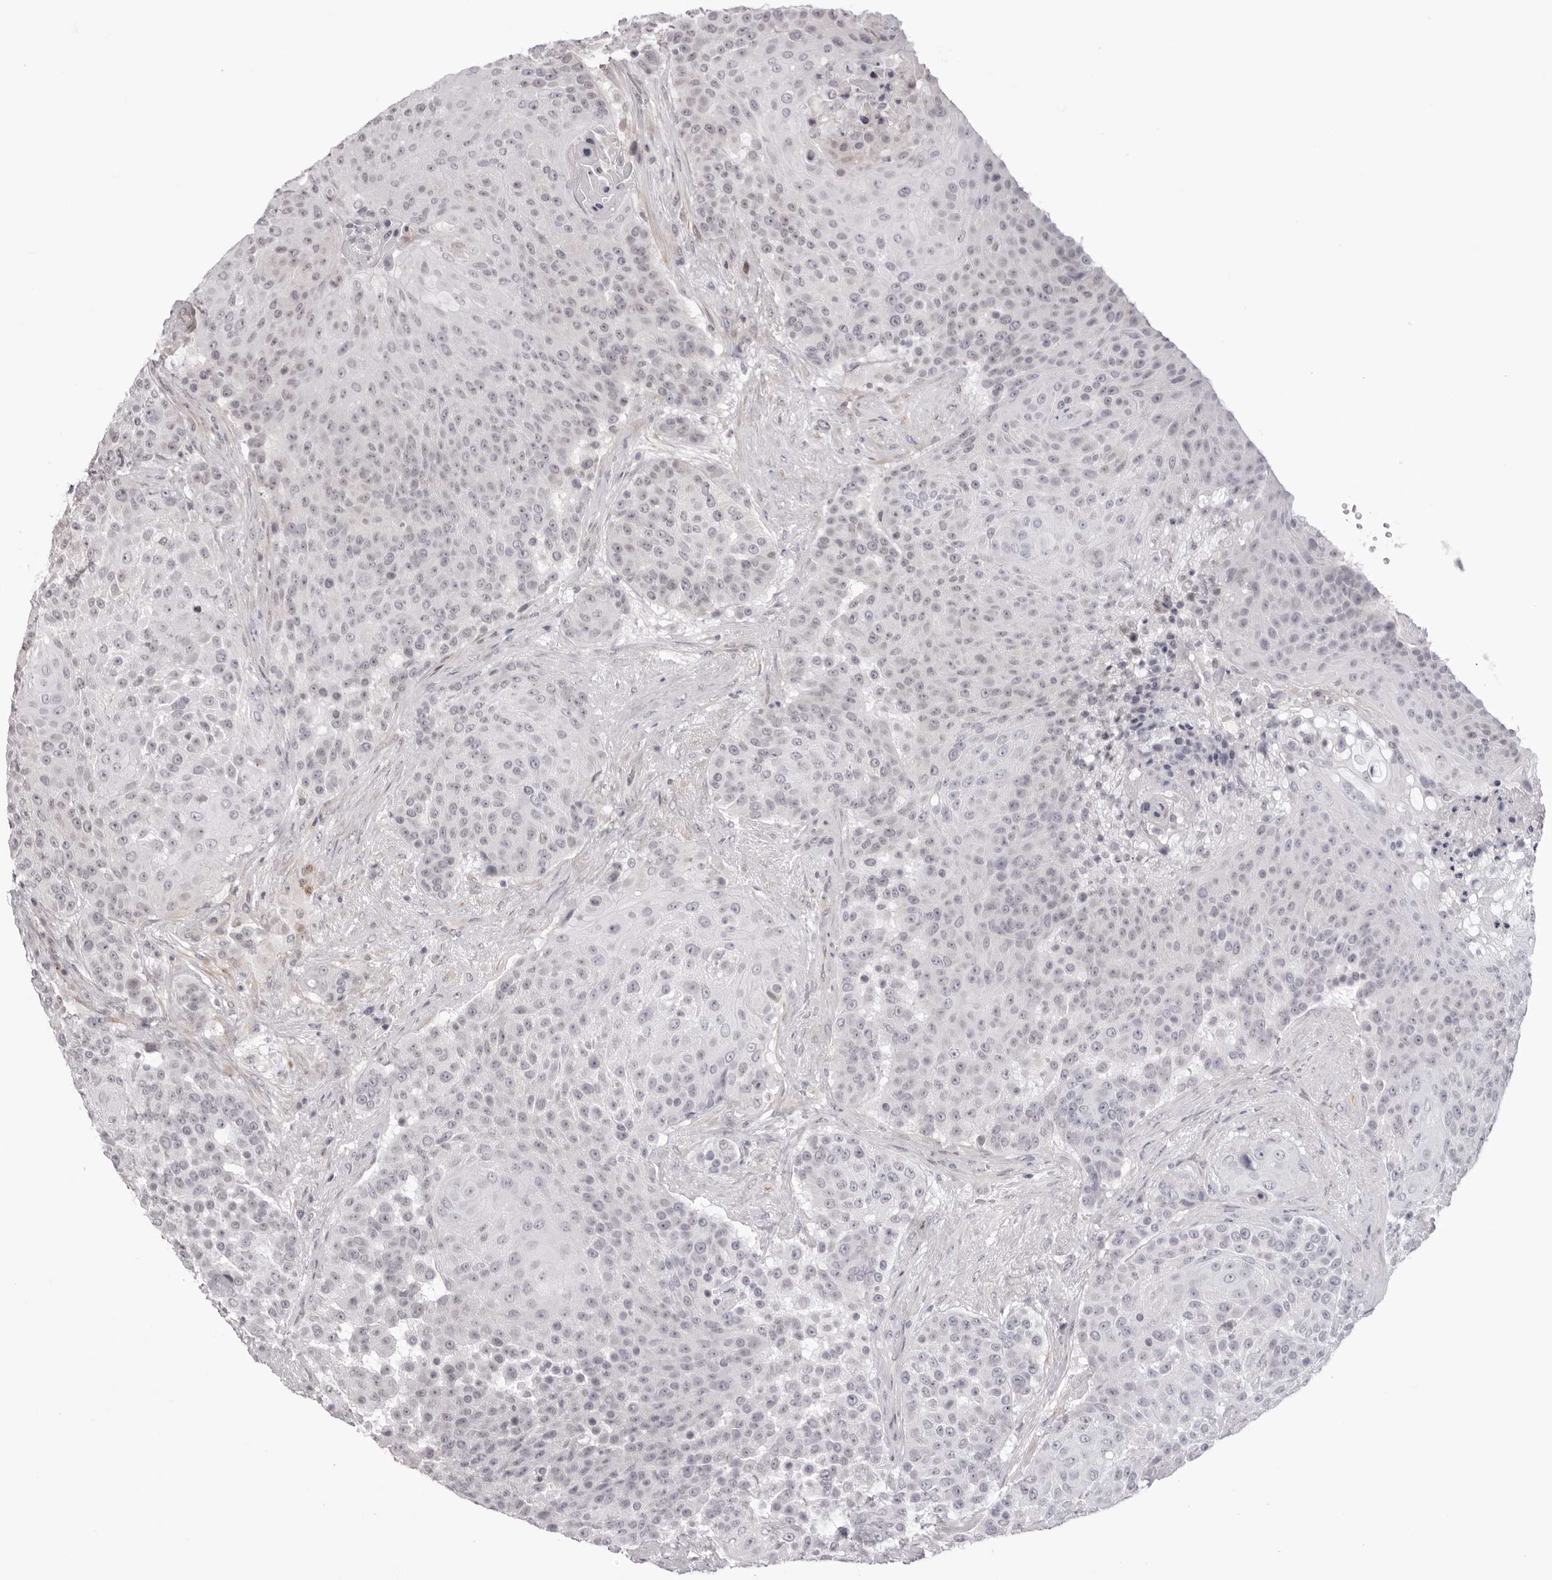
{"staining": {"intensity": "negative", "quantity": "none", "location": "none"}, "tissue": "urothelial cancer", "cell_type": "Tumor cells", "image_type": "cancer", "snomed": [{"axis": "morphology", "description": "Urothelial carcinoma, High grade"}, {"axis": "topography", "description": "Urinary bladder"}], "caption": "A high-resolution histopathology image shows immunohistochemistry staining of urothelial cancer, which reveals no significant staining in tumor cells.", "gene": "SUGCT", "patient": {"sex": "female", "age": 63}}